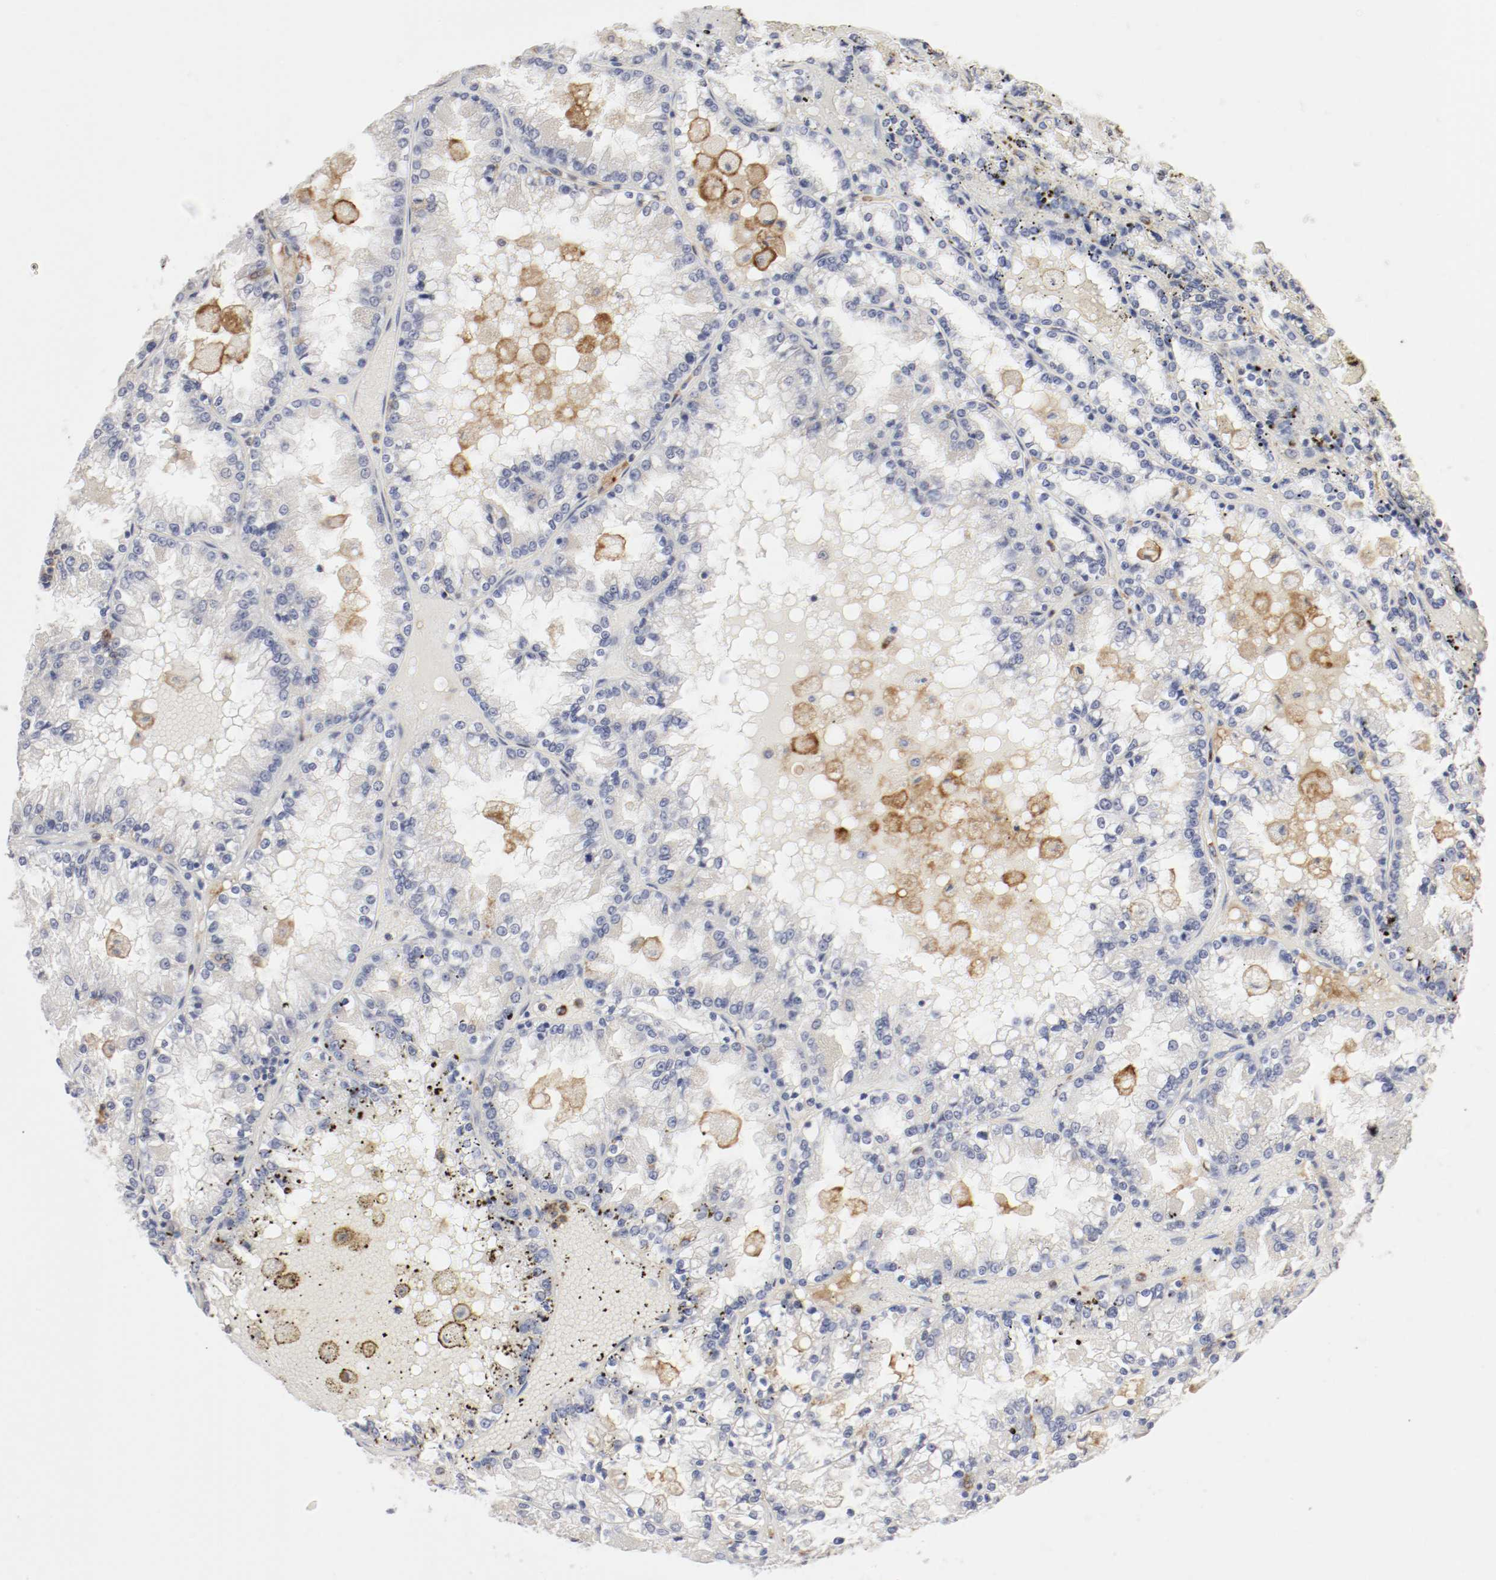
{"staining": {"intensity": "negative", "quantity": "none", "location": "none"}, "tissue": "renal cancer", "cell_type": "Tumor cells", "image_type": "cancer", "snomed": [{"axis": "morphology", "description": "Adenocarcinoma, NOS"}, {"axis": "topography", "description": "Kidney"}], "caption": "A histopathology image of human renal cancer is negative for staining in tumor cells.", "gene": "ITGAX", "patient": {"sex": "female", "age": 56}}